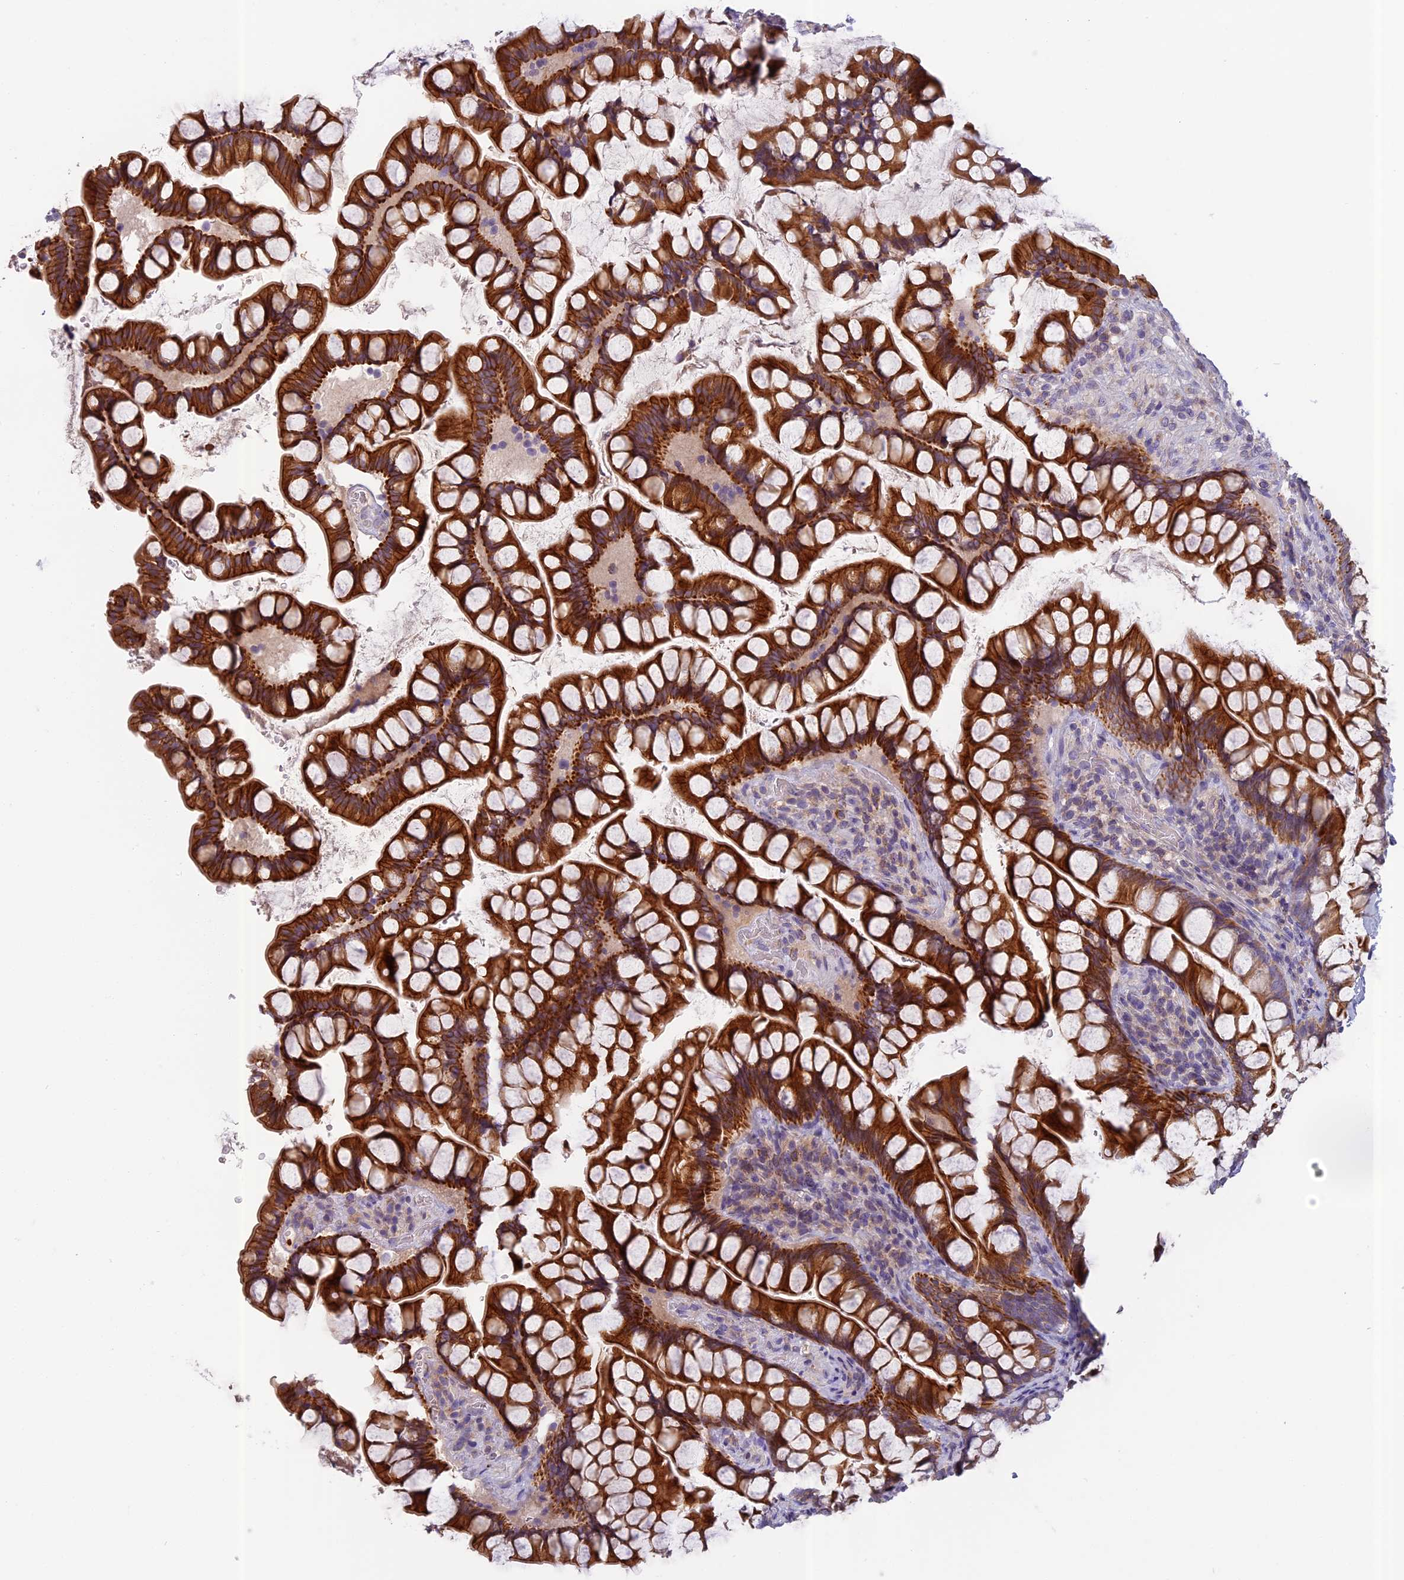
{"staining": {"intensity": "strong", "quantity": ">75%", "location": "cytoplasmic/membranous"}, "tissue": "small intestine", "cell_type": "Glandular cells", "image_type": "normal", "snomed": [{"axis": "morphology", "description": "Normal tissue, NOS"}, {"axis": "topography", "description": "Small intestine"}], "caption": "The histopathology image reveals staining of unremarkable small intestine, revealing strong cytoplasmic/membranous protein positivity (brown color) within glandular cells.", "gene": "SEMA7A", "patient": {"sex": "male", "age": 70}}